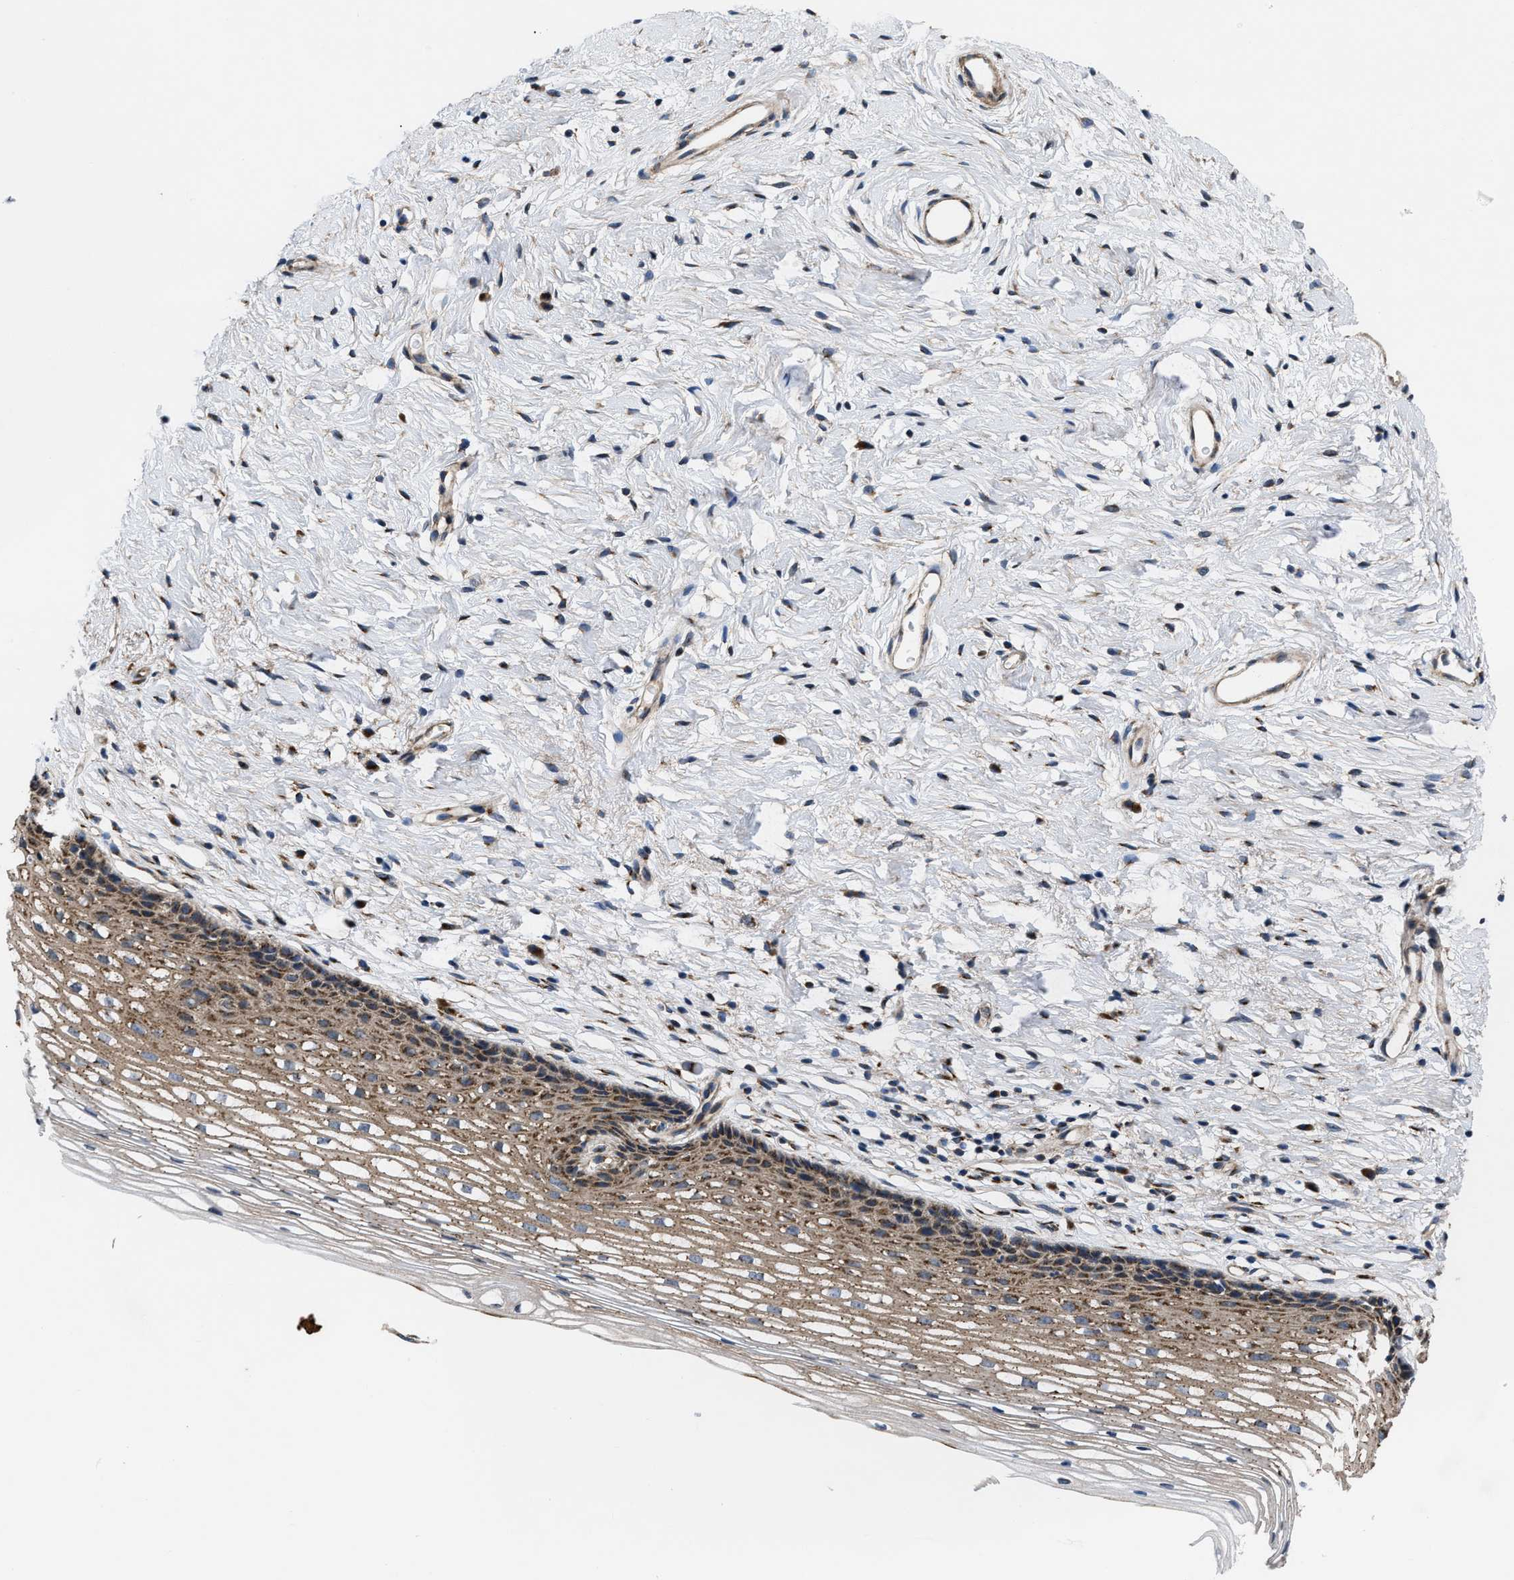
{"staining": {"intensity": "moderate", "quantity": ">75%", "location": "cytoplasmic/membranous"}, "tissue": "cervix", "cell_type": "Glandular cells", "image_type": "normal", "snomed": [{"axis": "morphology", "description": "Normal tissue, NOS"}, {"axis": "topography", "description": "Cervix"}], "caption": "Cervix stained with DAB IHC displays medium levels of moderate cytoplasmic/membranous positivity in approximately >75% of glandular cells. (DAB (3,3'-diaminobenzidine) = brown stain, brightfield microscopy at high magnification).", "gene": "CEP128", "patient": {"sex": "female", "age": 77}}